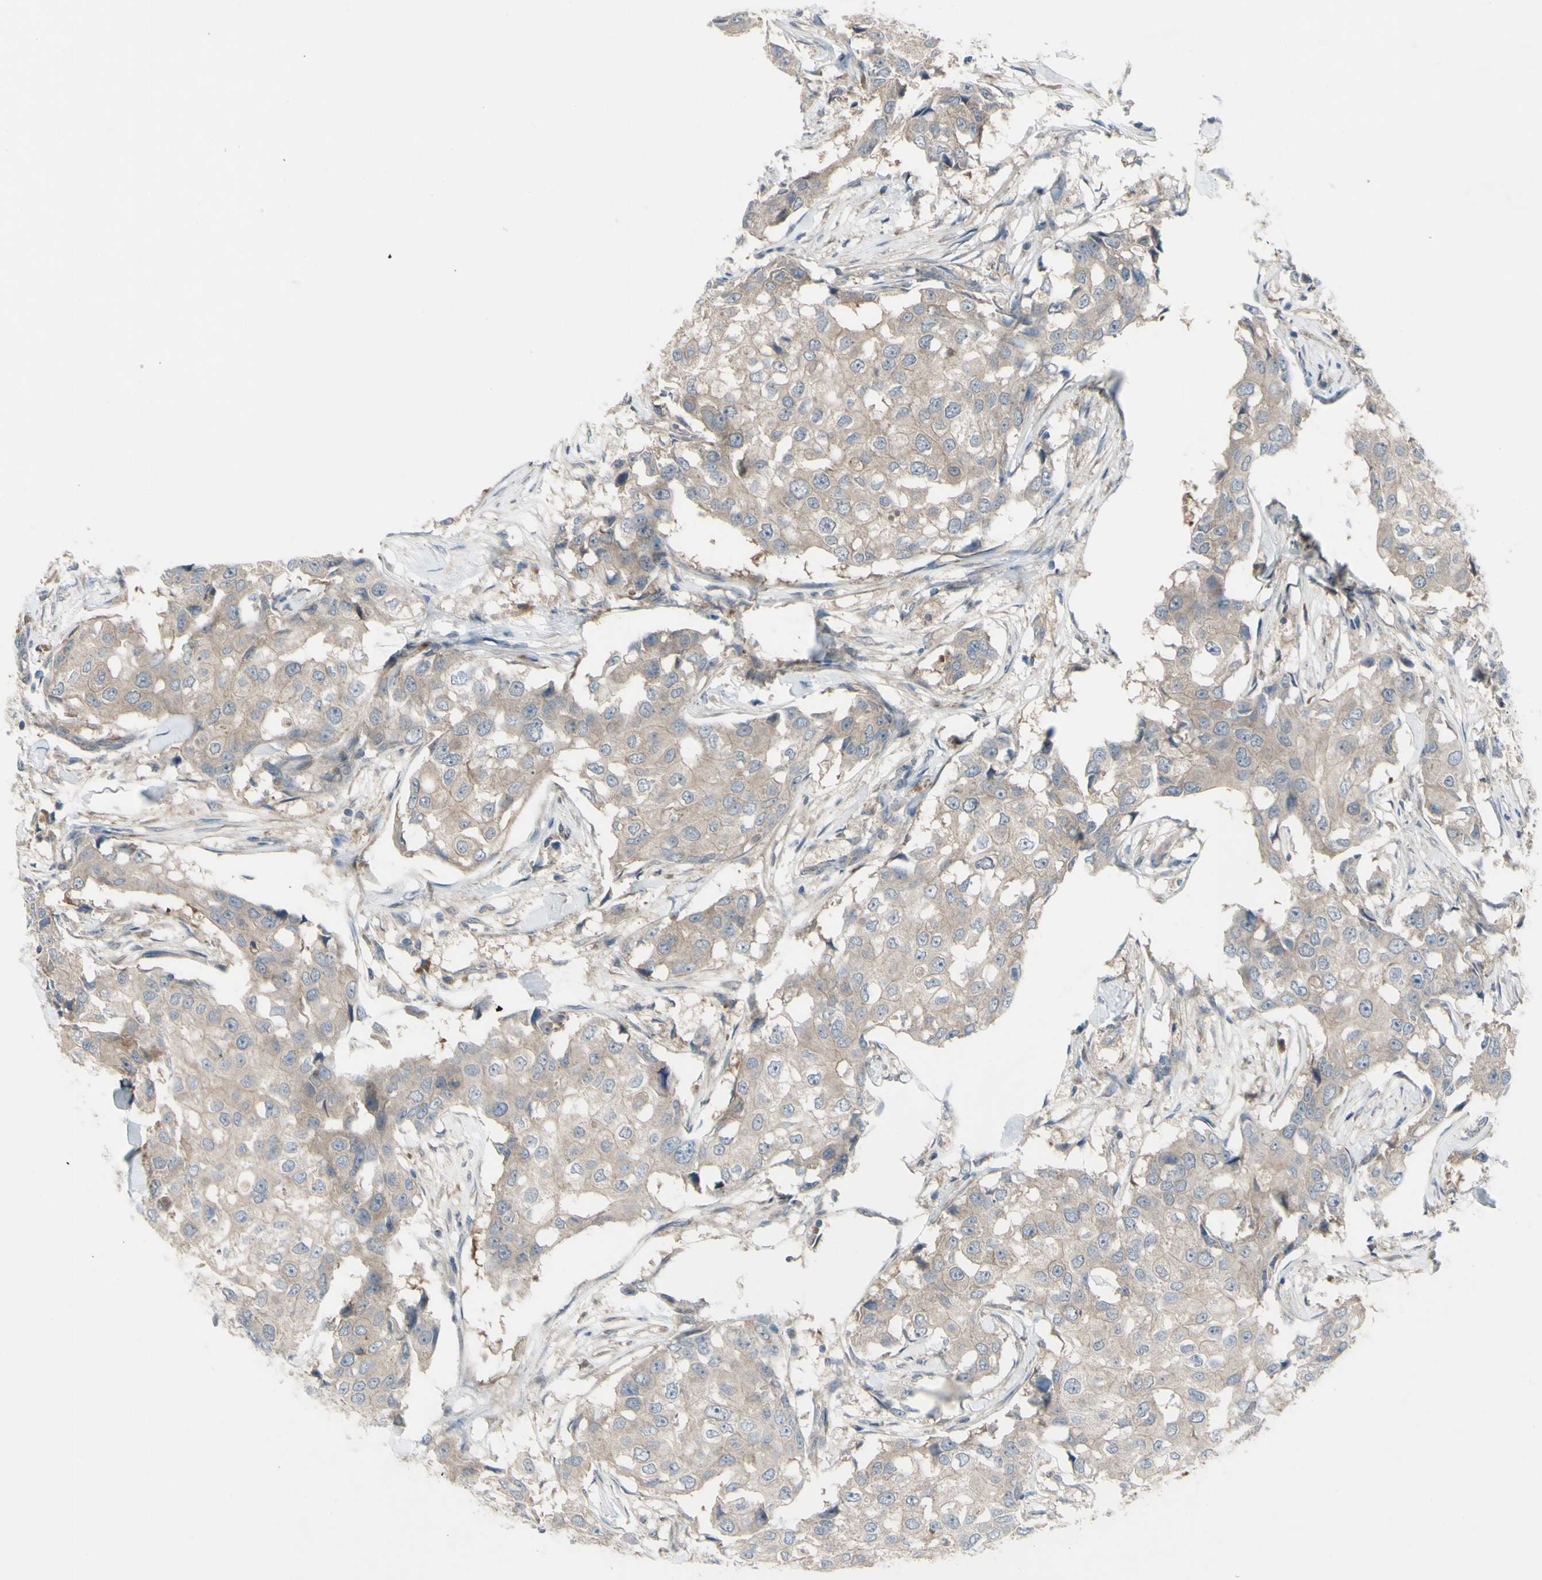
{"staining": {"intensity": "weak", "quantity": ">75%", "location": "cytoplasmic/membranous"}, "tissue": "breast cancer", "cell_type": "Tumor cells", "image_type": "cancer", "snomed": [{"axis": "morphology", "description": "Duct carcinoma"}, {"axis": "topography", "description": "Breast"}], "caption": "Invasive ductal carcinoma (breast) was stained to show a protein in brown. There is low levels of weak cytoplasmic/membranous positivity in about >75% of tumor cells. (Brightfield microscopy of DAB IHC at high magnification).", "gene": "AFP", "patient": {"sex": "female", "age": 27}}